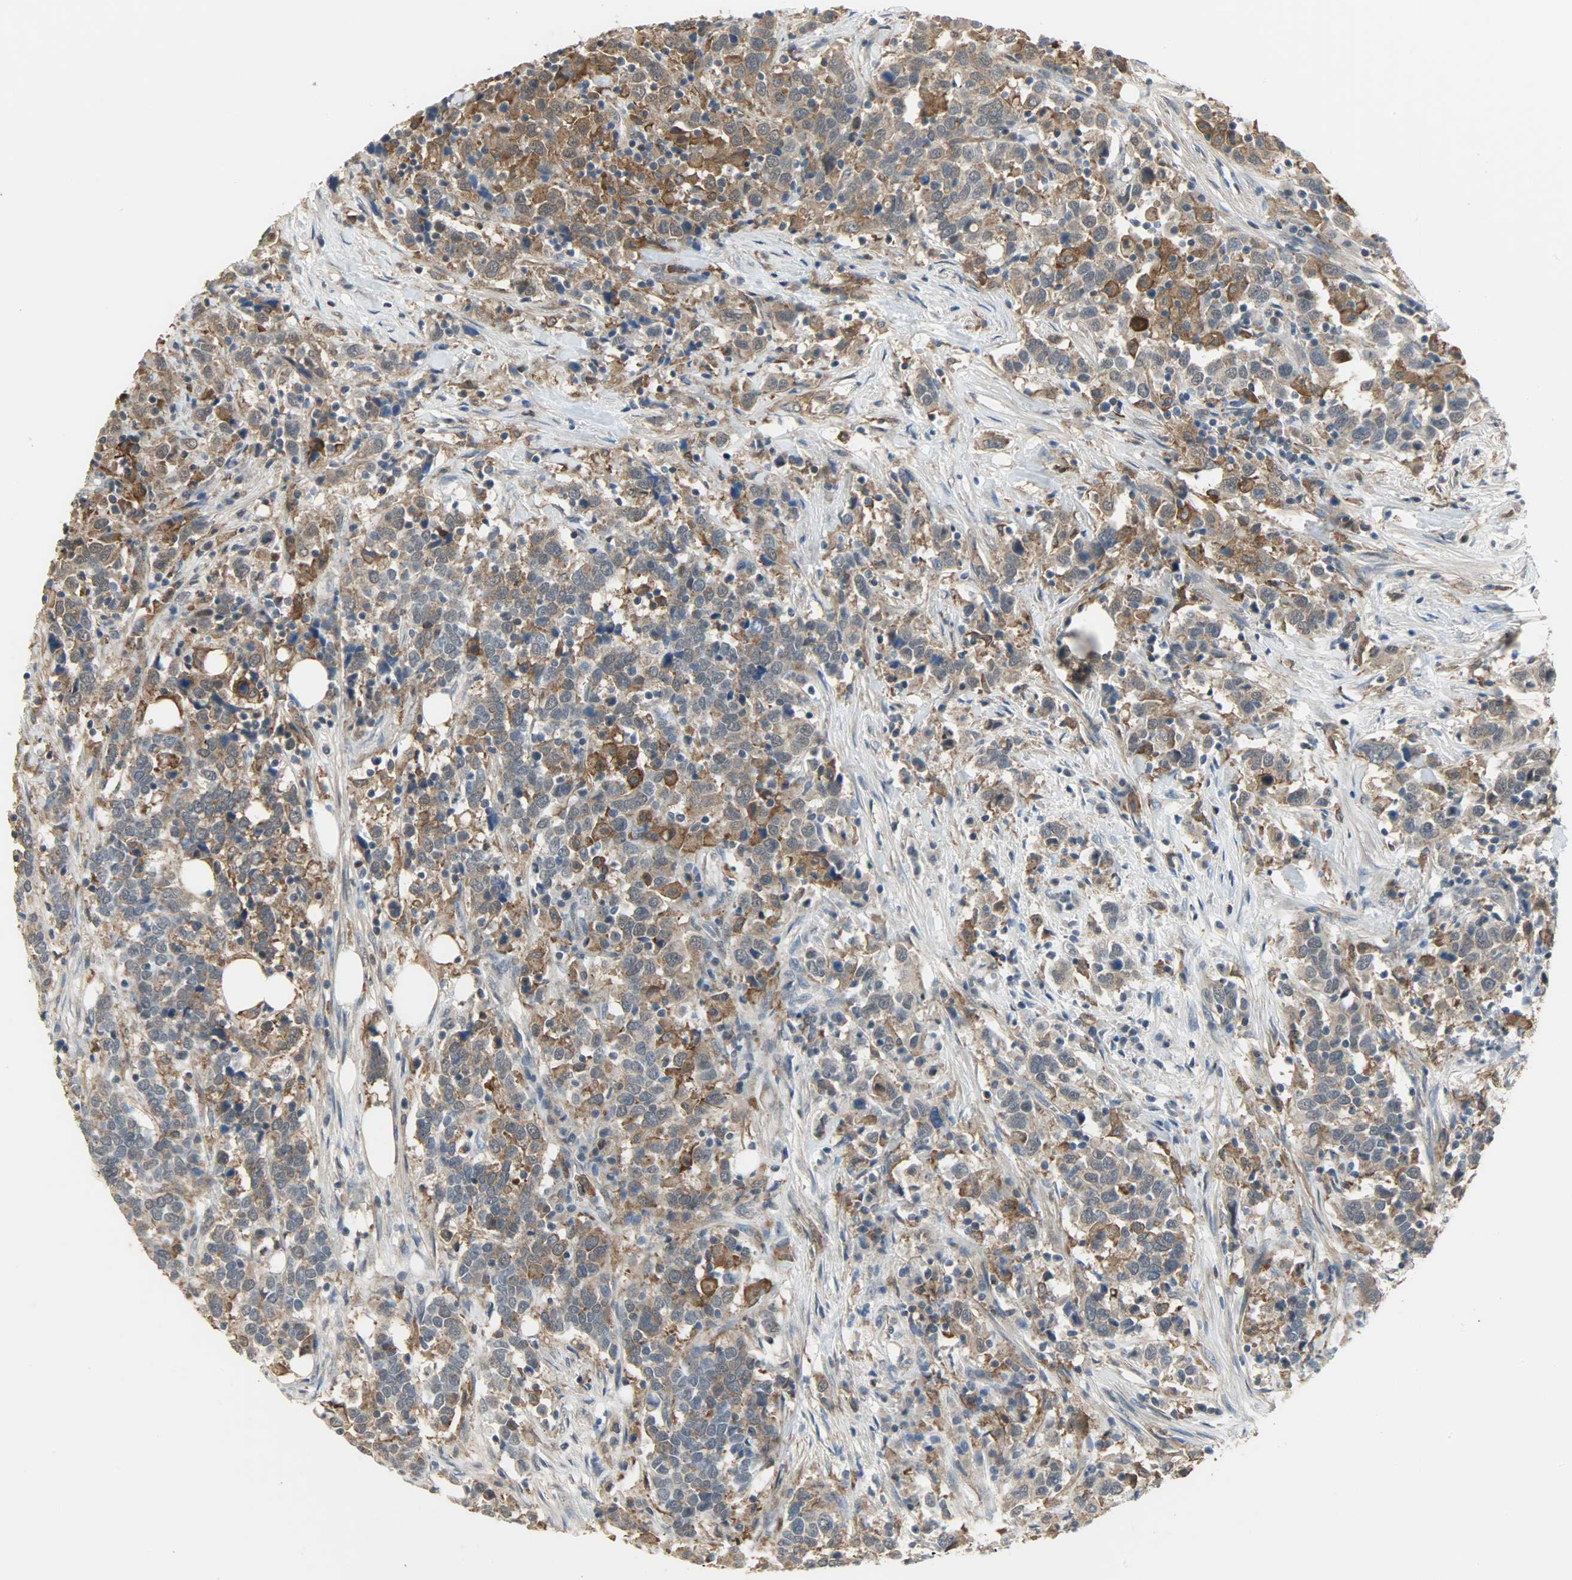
{"staining": {"intensity": "weak", "quantity": "25%-75%", "location": "cytoplasmic/membranous"}, "tissue": "urothelial cancer", "cell_type": "Tumor cells", "image_type": "cancer", "snomed": [{"axis": "morphology", "description": "Urothelial carcinoma, High grade"}, {"axis": "topography", "description": "Urinary bladder"}], "caption": "Urothelial cancer stained for a protein exhibits weak cytoplasmic/membranous positivity in tumor cells. The protein of interest is stained brown, and the nuclei are stained in blue (DAB (3,3'-diaminobenzidine) IHC with brightfield microscopy, high magnification).", "gene": "SKAP2", "patient": {"sex": "male", "age": 61}}